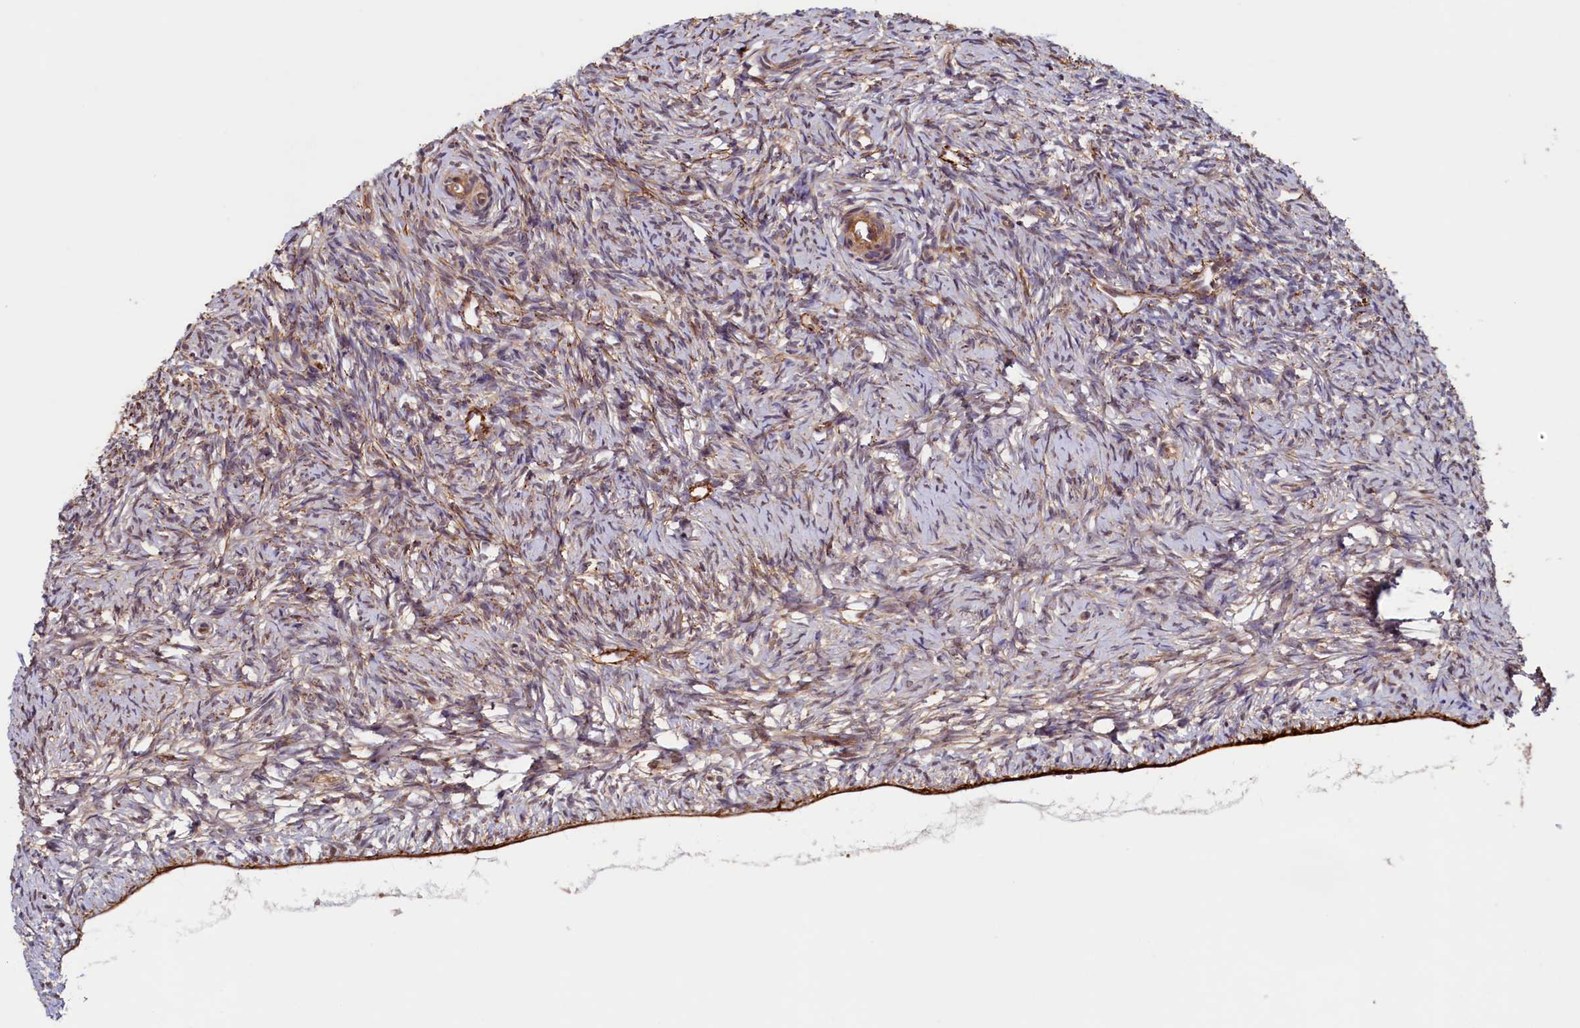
{"staining": {"intensity": "strong", "quantity": "25%-75%", "location": "cytoplasmic/membranous"}, "tissue": "ovary", "cell_type": "Ovarian stroma cells", "image_type": "normal", "snomed": [{"axis": "morphology", "description": "Normal tissue, NOS"}, {"axis": "topography", "description": "Ovary"}], "caption": "A photomicrograph of ovary stained for a protein displays strong cytoplasmic/membranous brown staining in ovarian stroma cells.", "gene": "DUOXA1", "patient": {"sex": "female", "age": 51}}